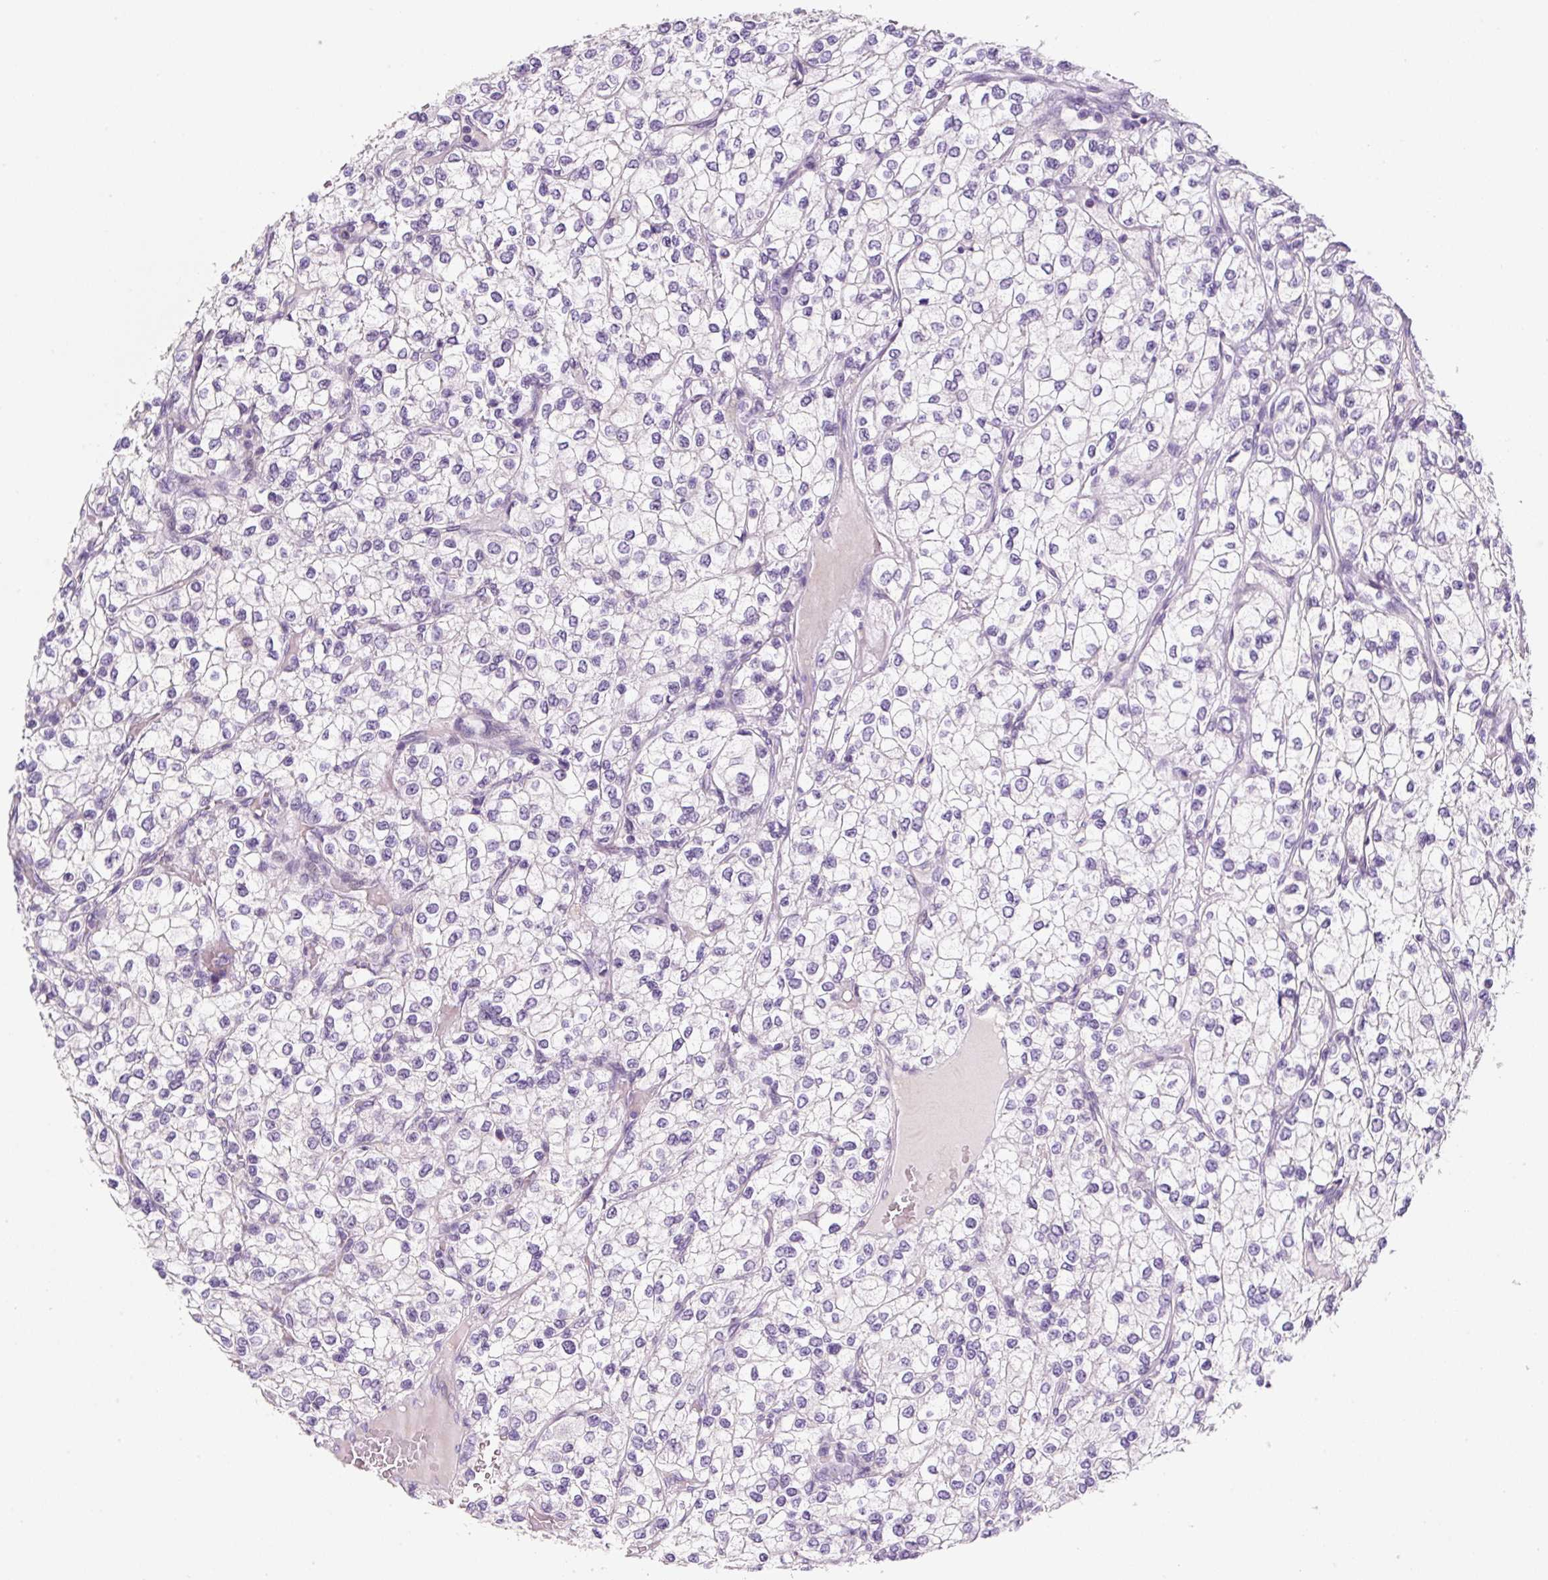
{"staining": {"intensity": "negative", "quantity": "none", "location": "none"}, "tissue": "renal cancer", "cell_type": "Tumor cells", "image_type": "cancer", "snomed": [{"axis": "morphology", "description": "Adenocarcinoma, NOS"}, {"axis": "topography", "description": "Kidney"}], "caption": "DAB immunohistochemical staining of adenocarcinoma (renal) exhibits no significant positivity in tumor cells.", "gene": "SYP", "patient": {"sex": "male", "age": 80}}